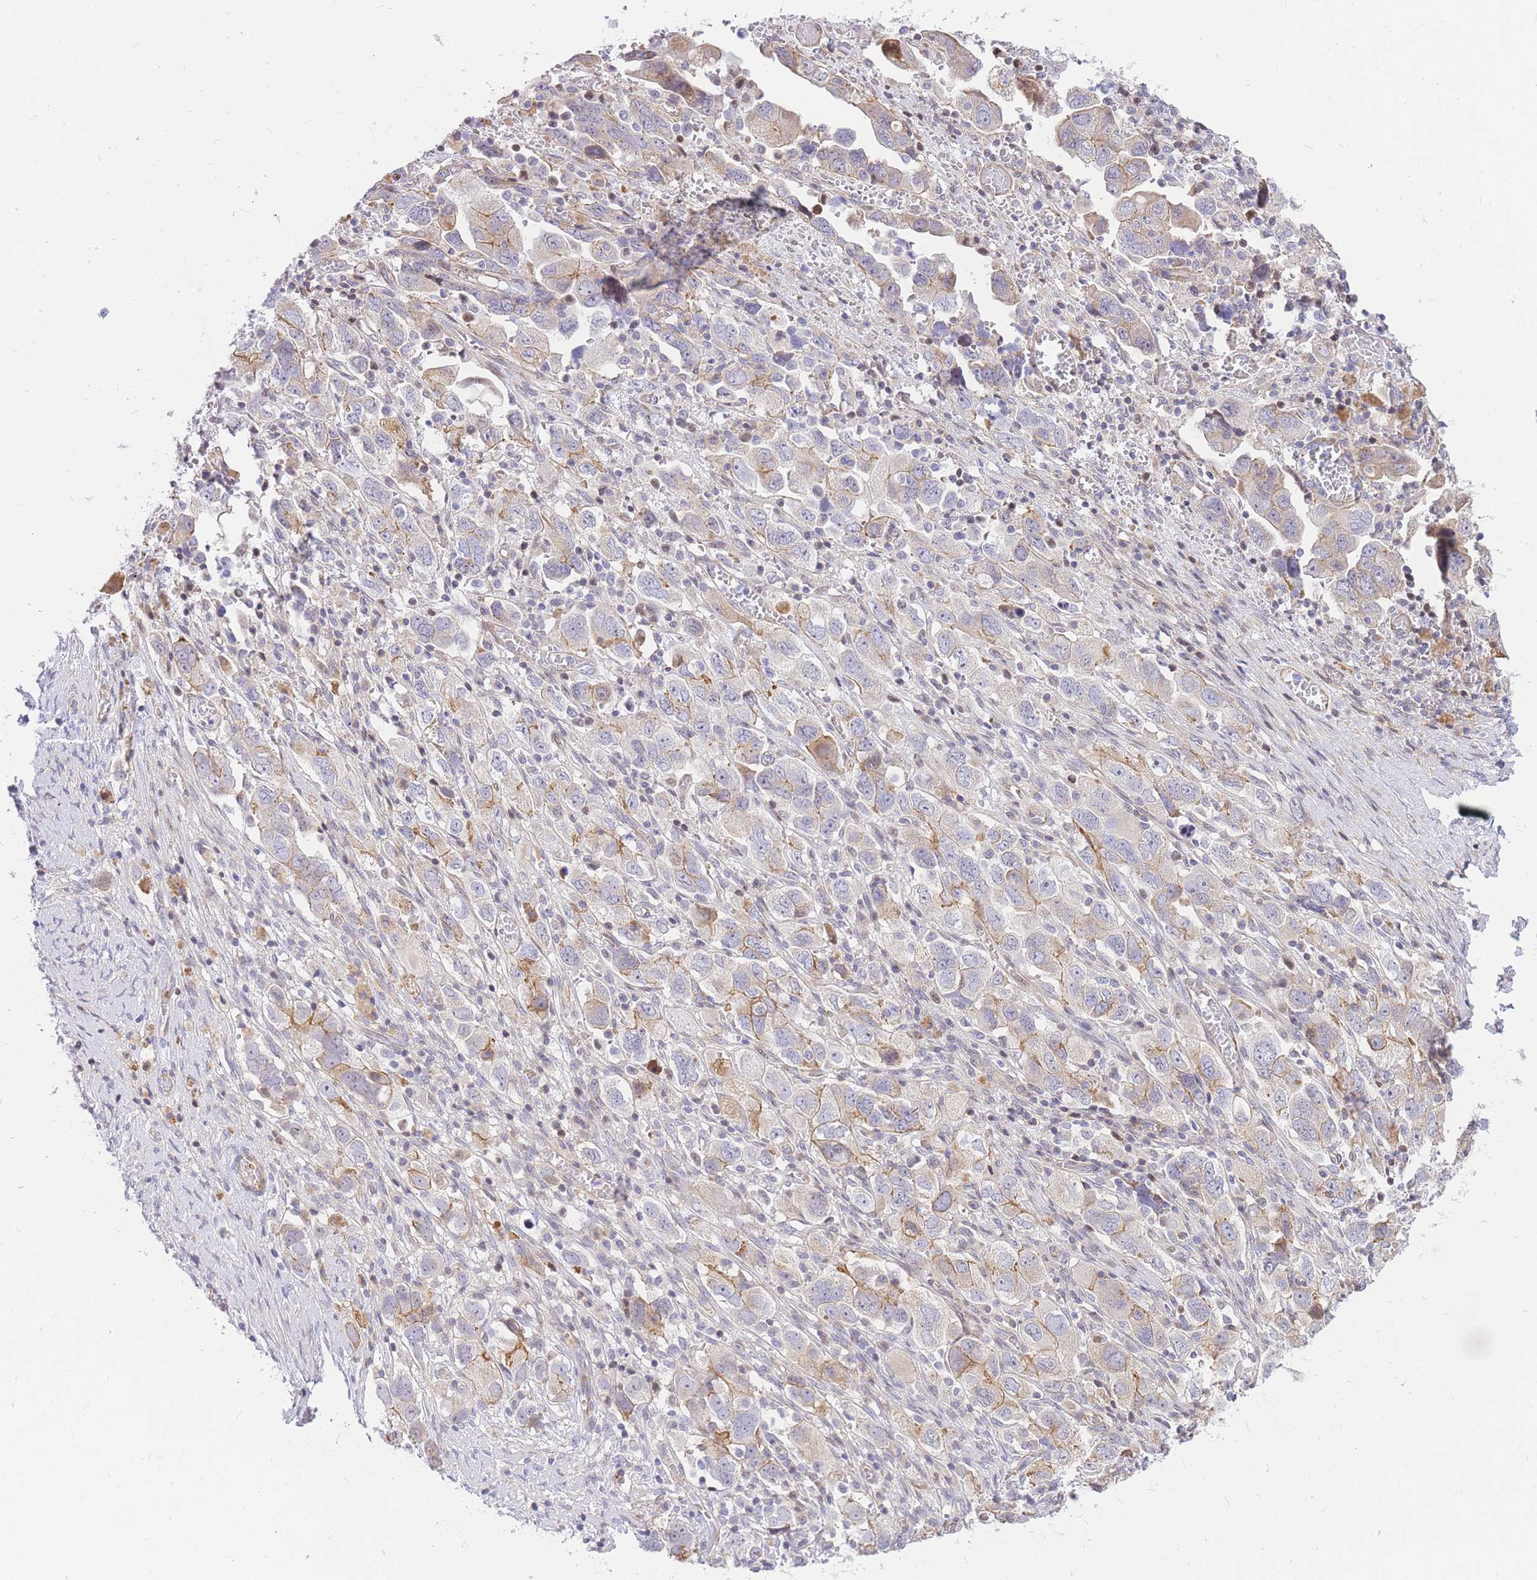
{"staining": {"intensity": "moderate", "quantity": "<25%", "location": "cytoplasmic/membranous"}, "tissue": "ovarian cancer", "cell_type": "Tumor cells", "image_type": "cancer", "snomed": [{"axis": "morphology", "description": "Carcinoma, NOS"}, {"axis": "morphology", "description": "Cystadenocarcinoma, serous, NOS"}, {"axis": "topography", "description": "Ovary"}], "caption": "DAB immunohistochemical staining of human ovarian carcinoma displays moderate cytoplasmic/membranous protein positivity in about <25% of tumor cells.", "gene": "S100PBP", "patient": {"sex": "female", "age": 69}}